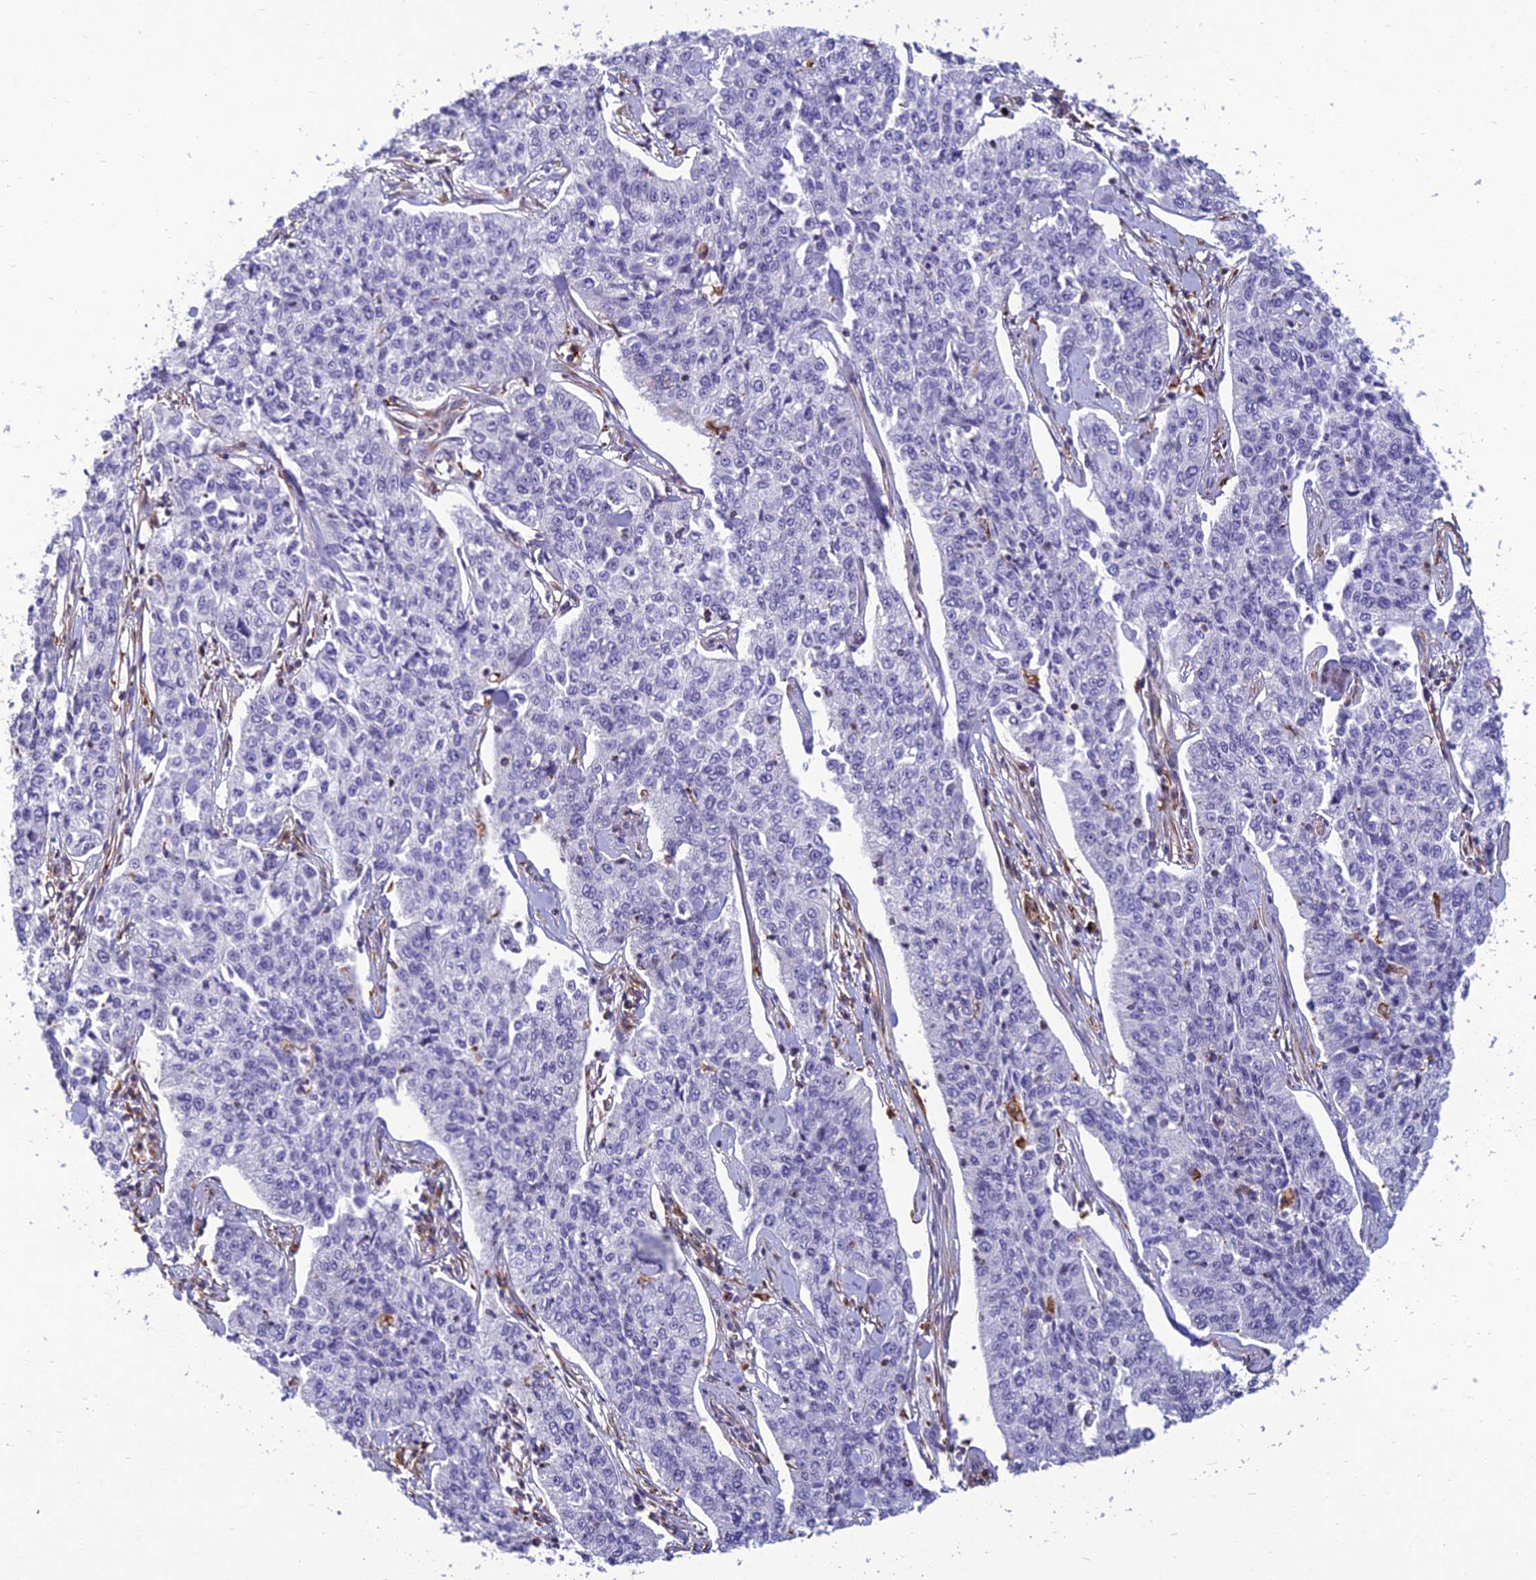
{"staining": {"intensity": "negative", "quantity": "none", "location": "none"}, "tissue": "cervical cancer", "cell_type": "Tumor cells", "image_type": "cancer", "snomed": [{"axis": "morphology", "description": "Squamous cell carcinoma, NOS"}, {"axis": "topography", "description": "Cervix"}], "caption": "Cervical squamous cell carcinoma stained for a protein using IHC displays no staining tumor cells.", "gene": "PSMD11", "patient": {"sex": "female", "age": 35}}